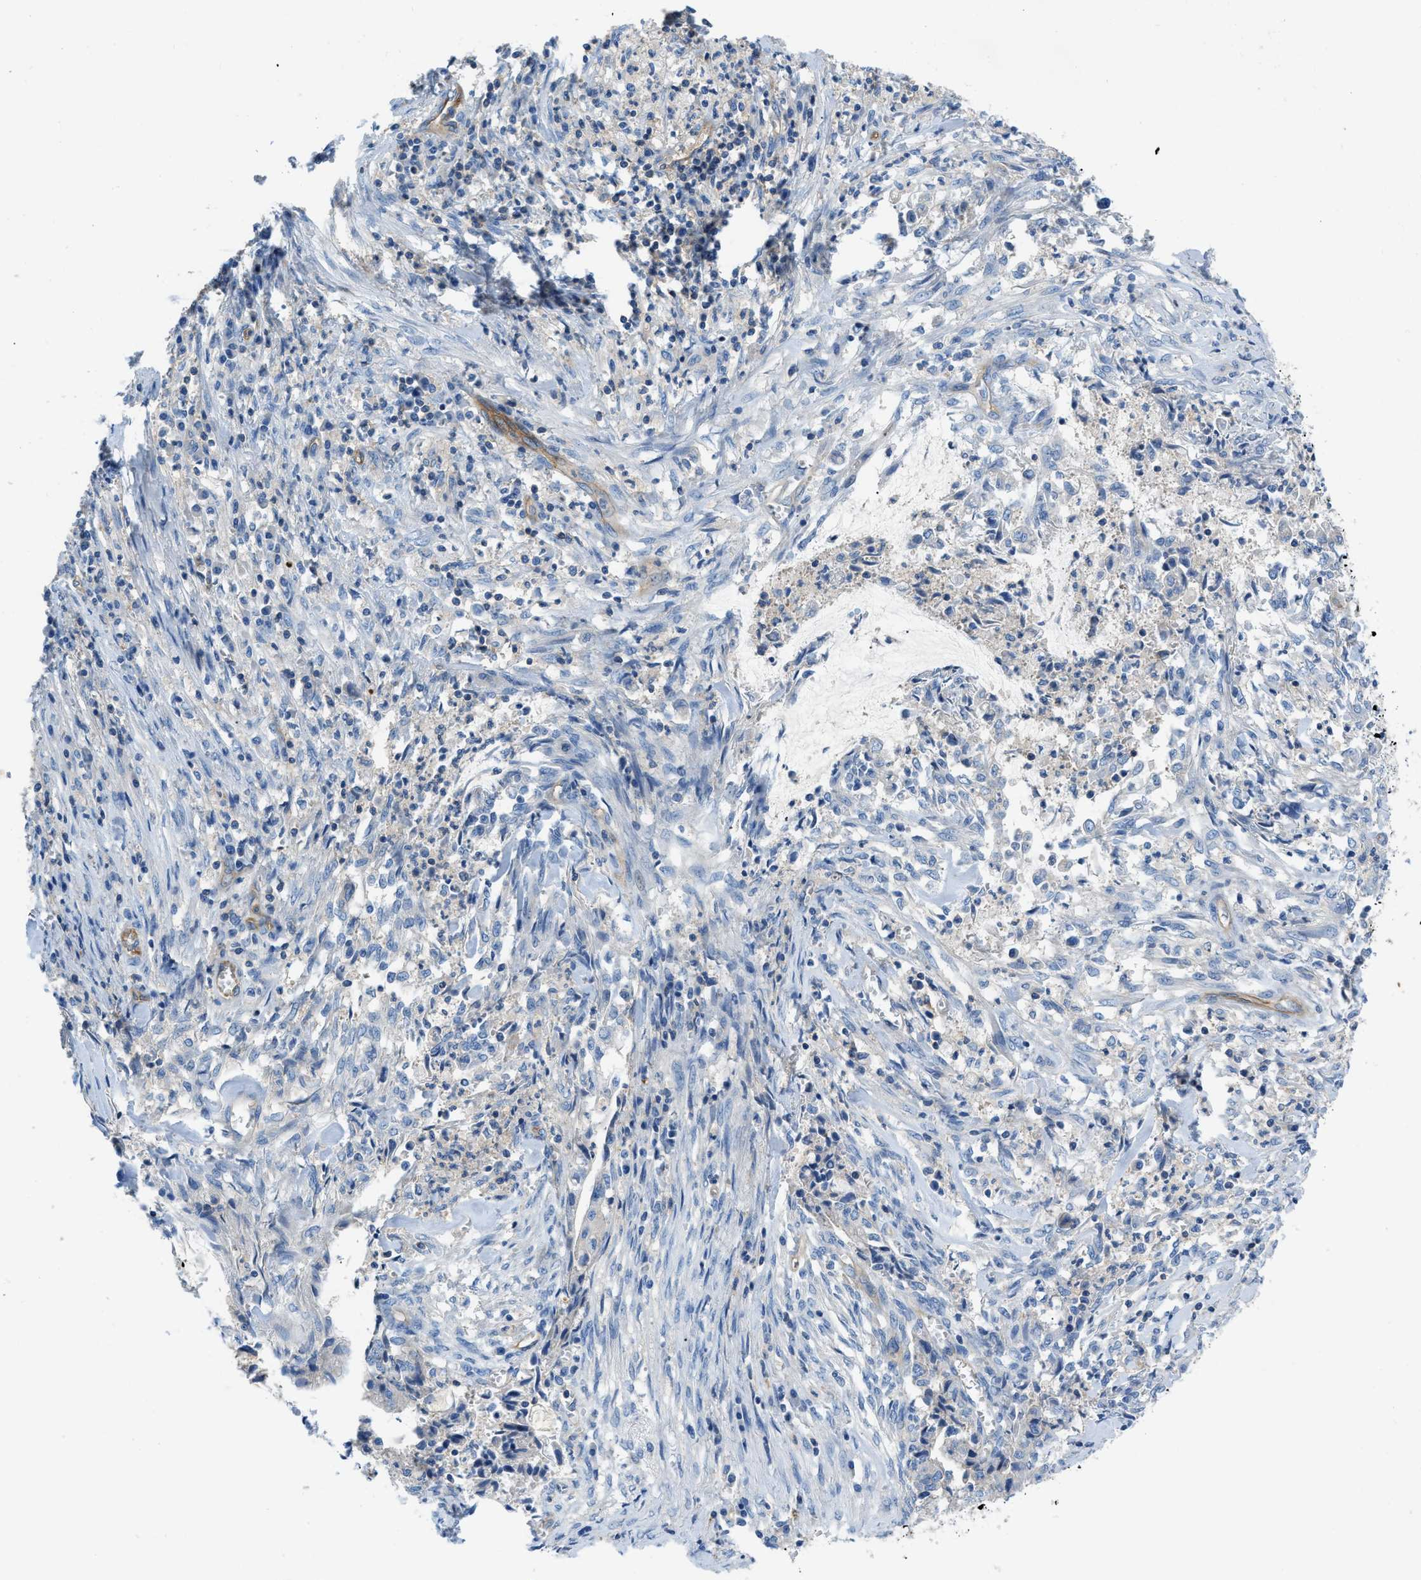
{"staining": {"intensity": "negative", "quantity": "none", "location": "none"}, "tissue": "cervical cancer", "cell_type": "Tumor cells", "image_type": "cancer", "snomed": [{"axis": "morphology", "description": "Adenocarcinoma, NOS"}, {"axis": "topography", "description": "Cervix"}], "caption": "Protein analysis of cervical cancer shows no significant expression in tumor cells. (Brightfield microscopy of DAB immunohistochemistry (IHC) at high magnification).", "gene": "ORAI1", "patient": {"sex": "female", "age": 44}}